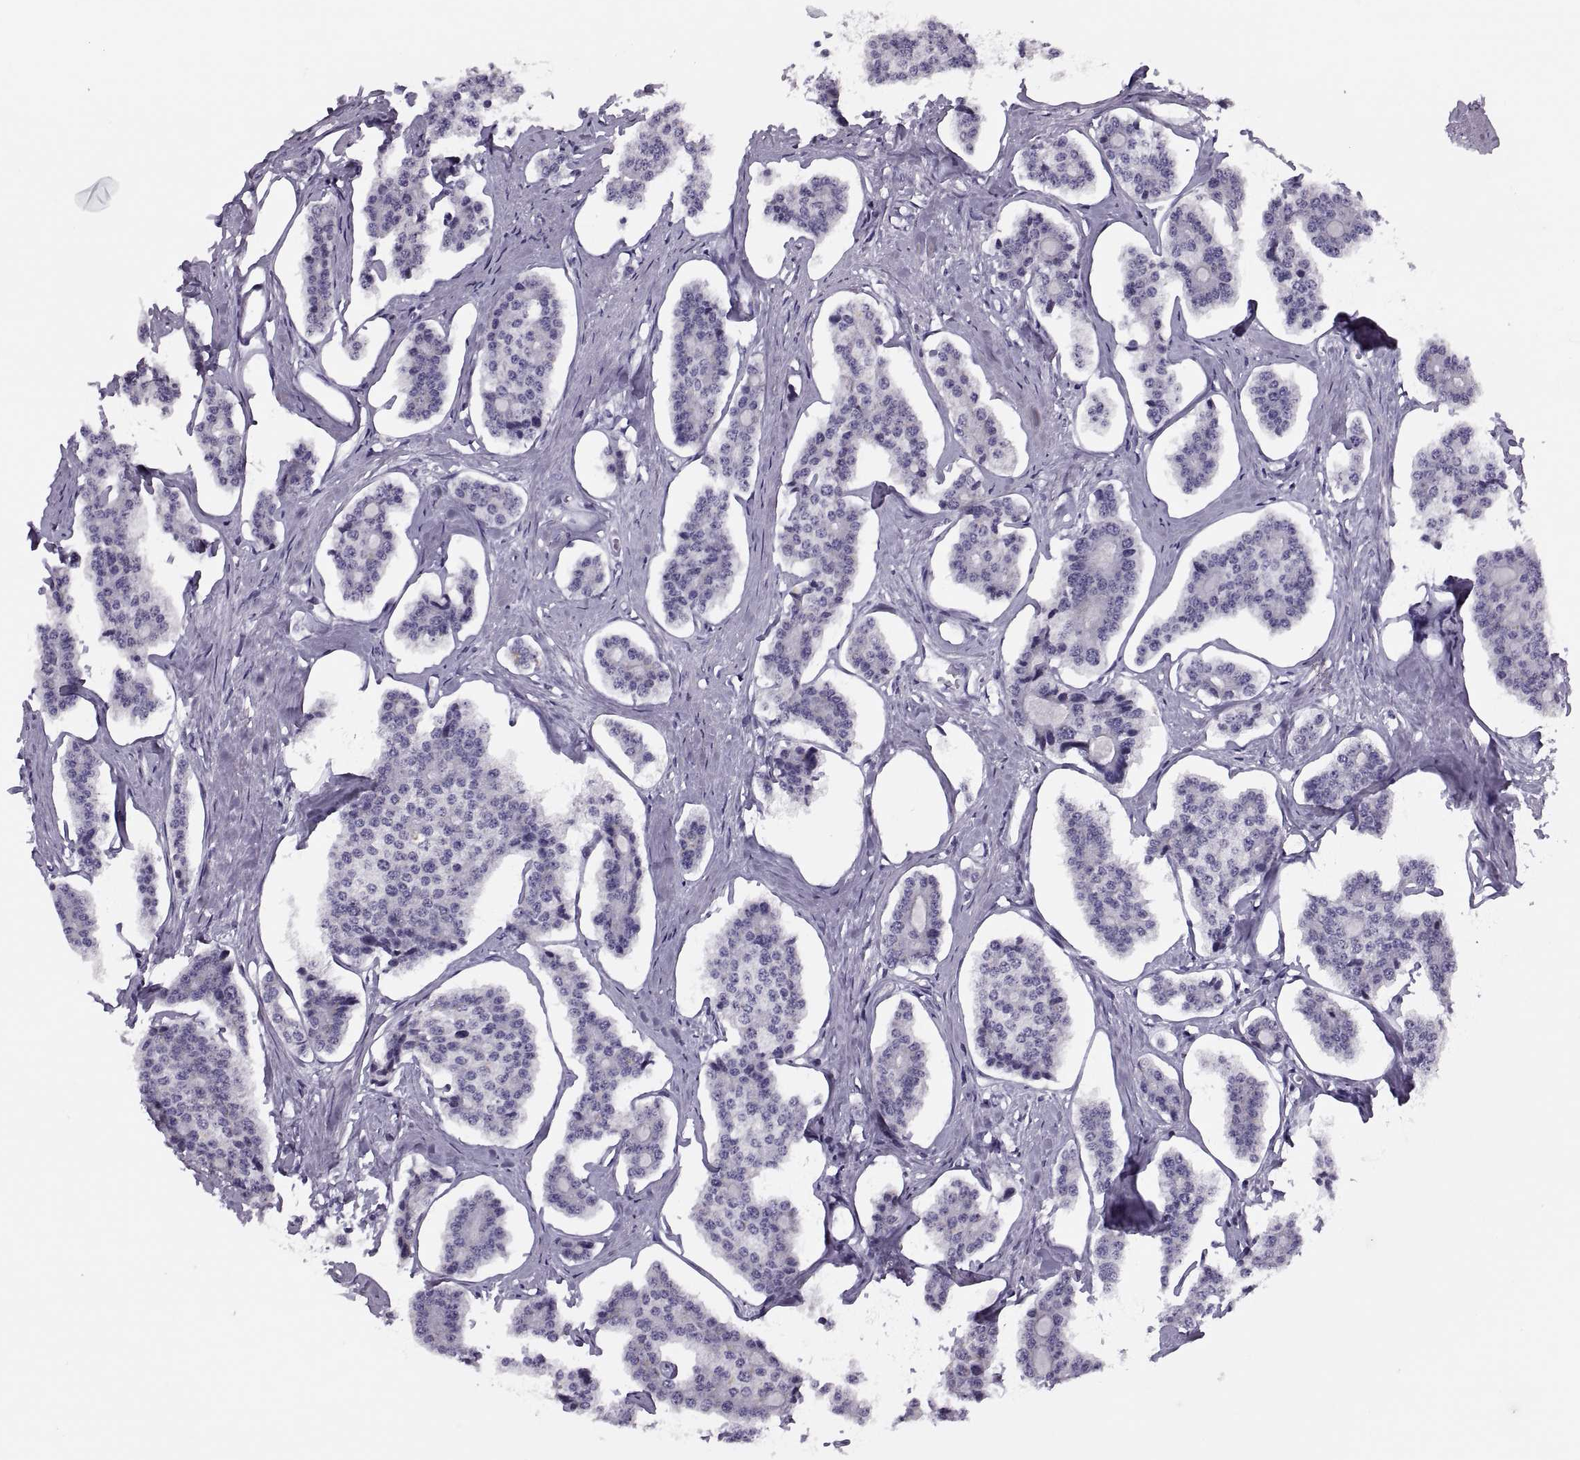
{"staining": {"intensity": "negative", "quantity": "none", "location": "none"}, "tissue": "carcinoid", "cell_type": "Tumor cells", "image_type": "cancer", "snomed": [{"axis": "morphology", "description": "Carcinoid, malignant, NOS"}, {"axis": "topography", "description": "Small intestine"}], "caption": "Immunohistochemical staining of carcinoid (malignant) shows no significant expression in tumor cells.", "gene": "SYNGR4", "patient": {"sex": "female", "age": 65}}